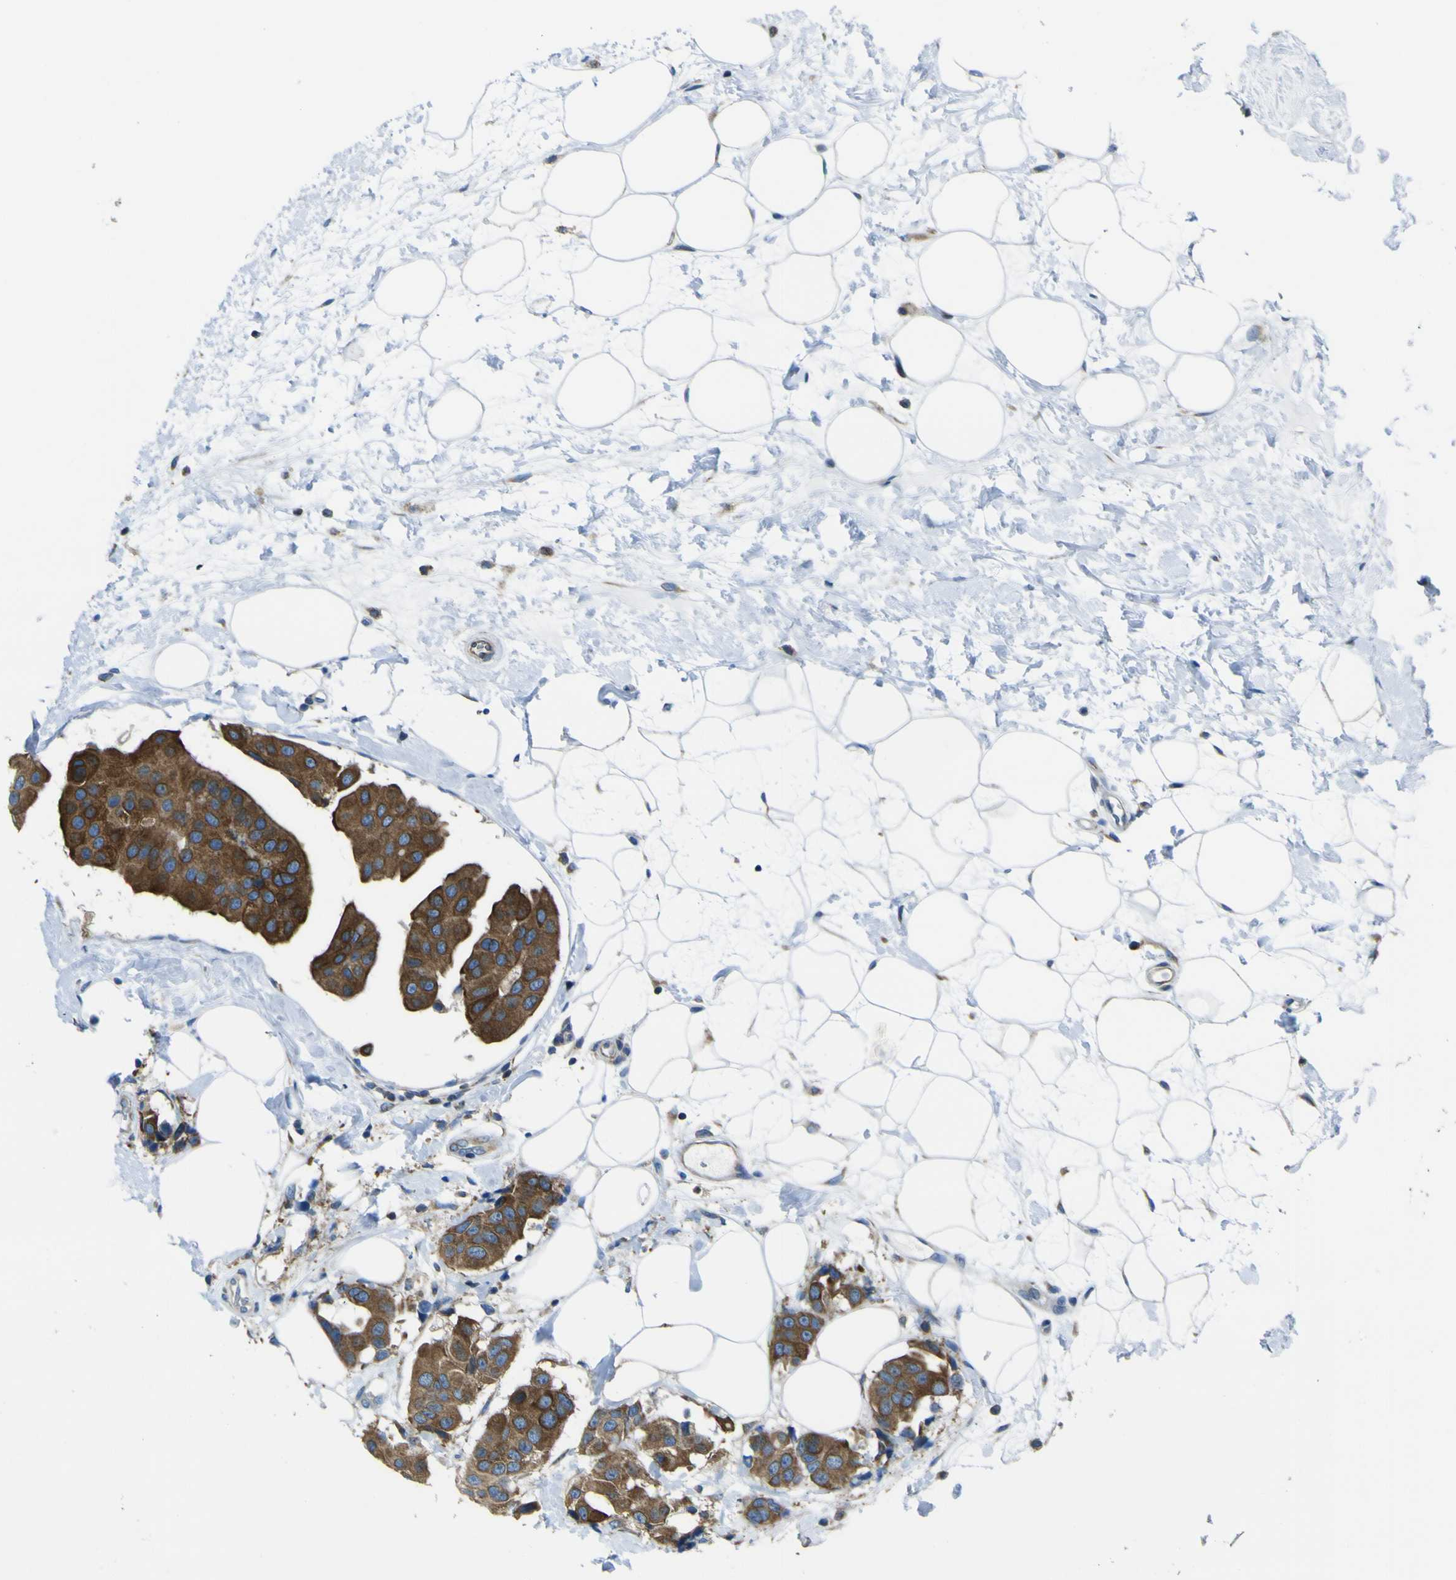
{"staining": {"intensity": "strong", "quantity": ">75%", "location": "cytoplasmic/membranous"}, "tissue": "breast cancer", "cell_type": "Tumor cells", "image_type": "cancer", "snomed": [{"axis": "morphology", "description": "Normal tissue, NOS"}, {"axis": "morphology", "description": "Duct carcinoma"}, {"axis": "topography", "description": "Breast"}], "caption": "Immunohistochemistry (IHC) histopathology image of neoplastic tissue: human breast intraductal carcinoma stained using IHC shows high levels of strong protein expression localized specifically in the cytoplasmic/membranous of tumor cells, appearing as a cytoplasmic/membranous brown color.", "gene": "STIM1", "patient": {"sex": "female", "age": 39}}